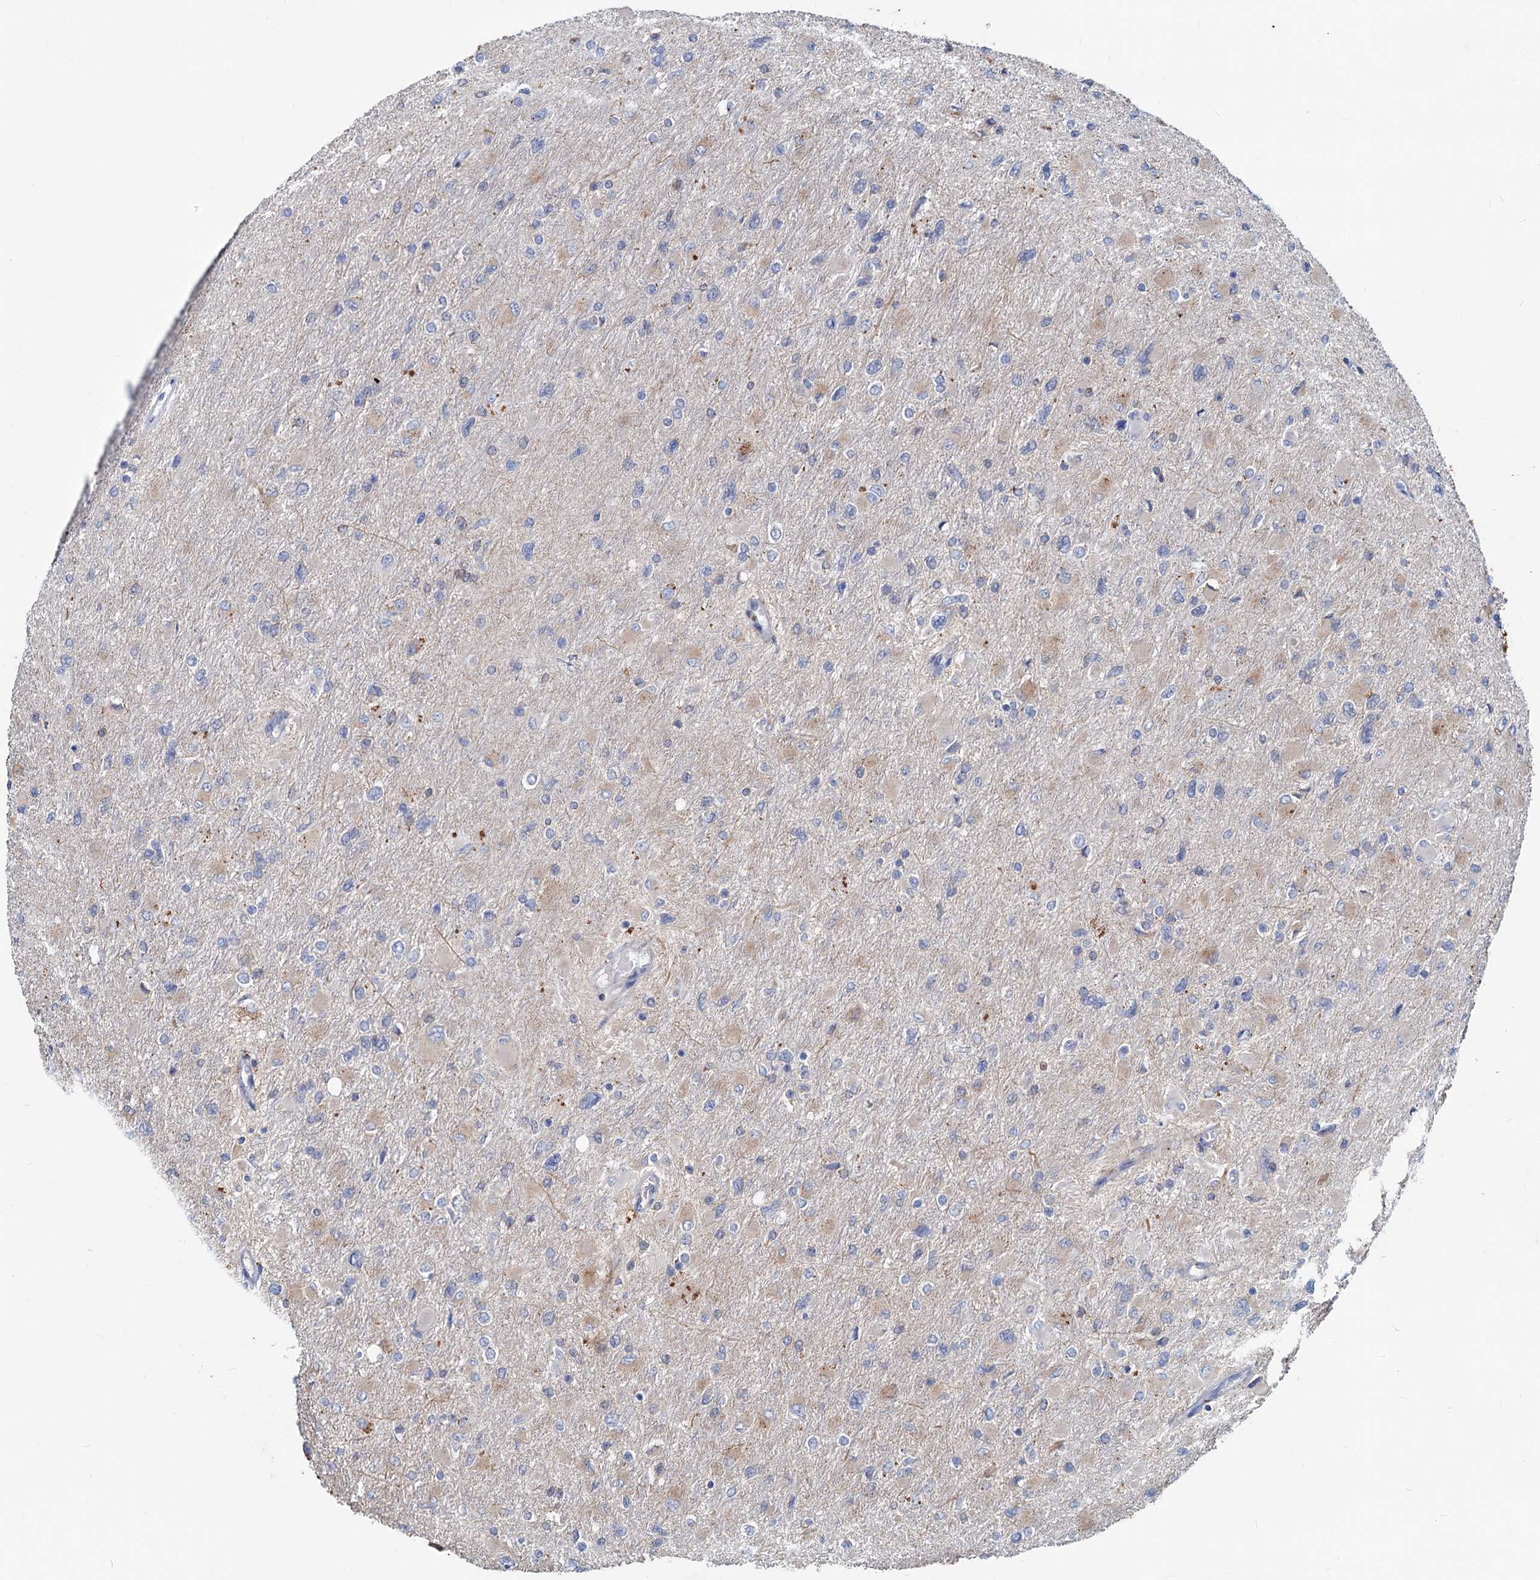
{"staining": {"intensity": "negative", "quantity": "none", "location": "none"}, "tissue": "glioma", "cell_type": "Tumor cells", "image_type": "cancer", "snomed": [{"axis": "morphology", "description": "Glioma, malignant, High grade"}, {"axis": "topography", "description": "Cerebral cortex"}], "caption": "An immunohistochemistry histopathology image of glioma is shown. There is no staining in tumor cells of glioma. The staining is performed using DAB (3,3'-diaminobenzidine) brown chromogen with nuclei counter-stained in using hematoxylin.", "gene": "TMX2", "patient": {"sex": "female", "age": 36}}